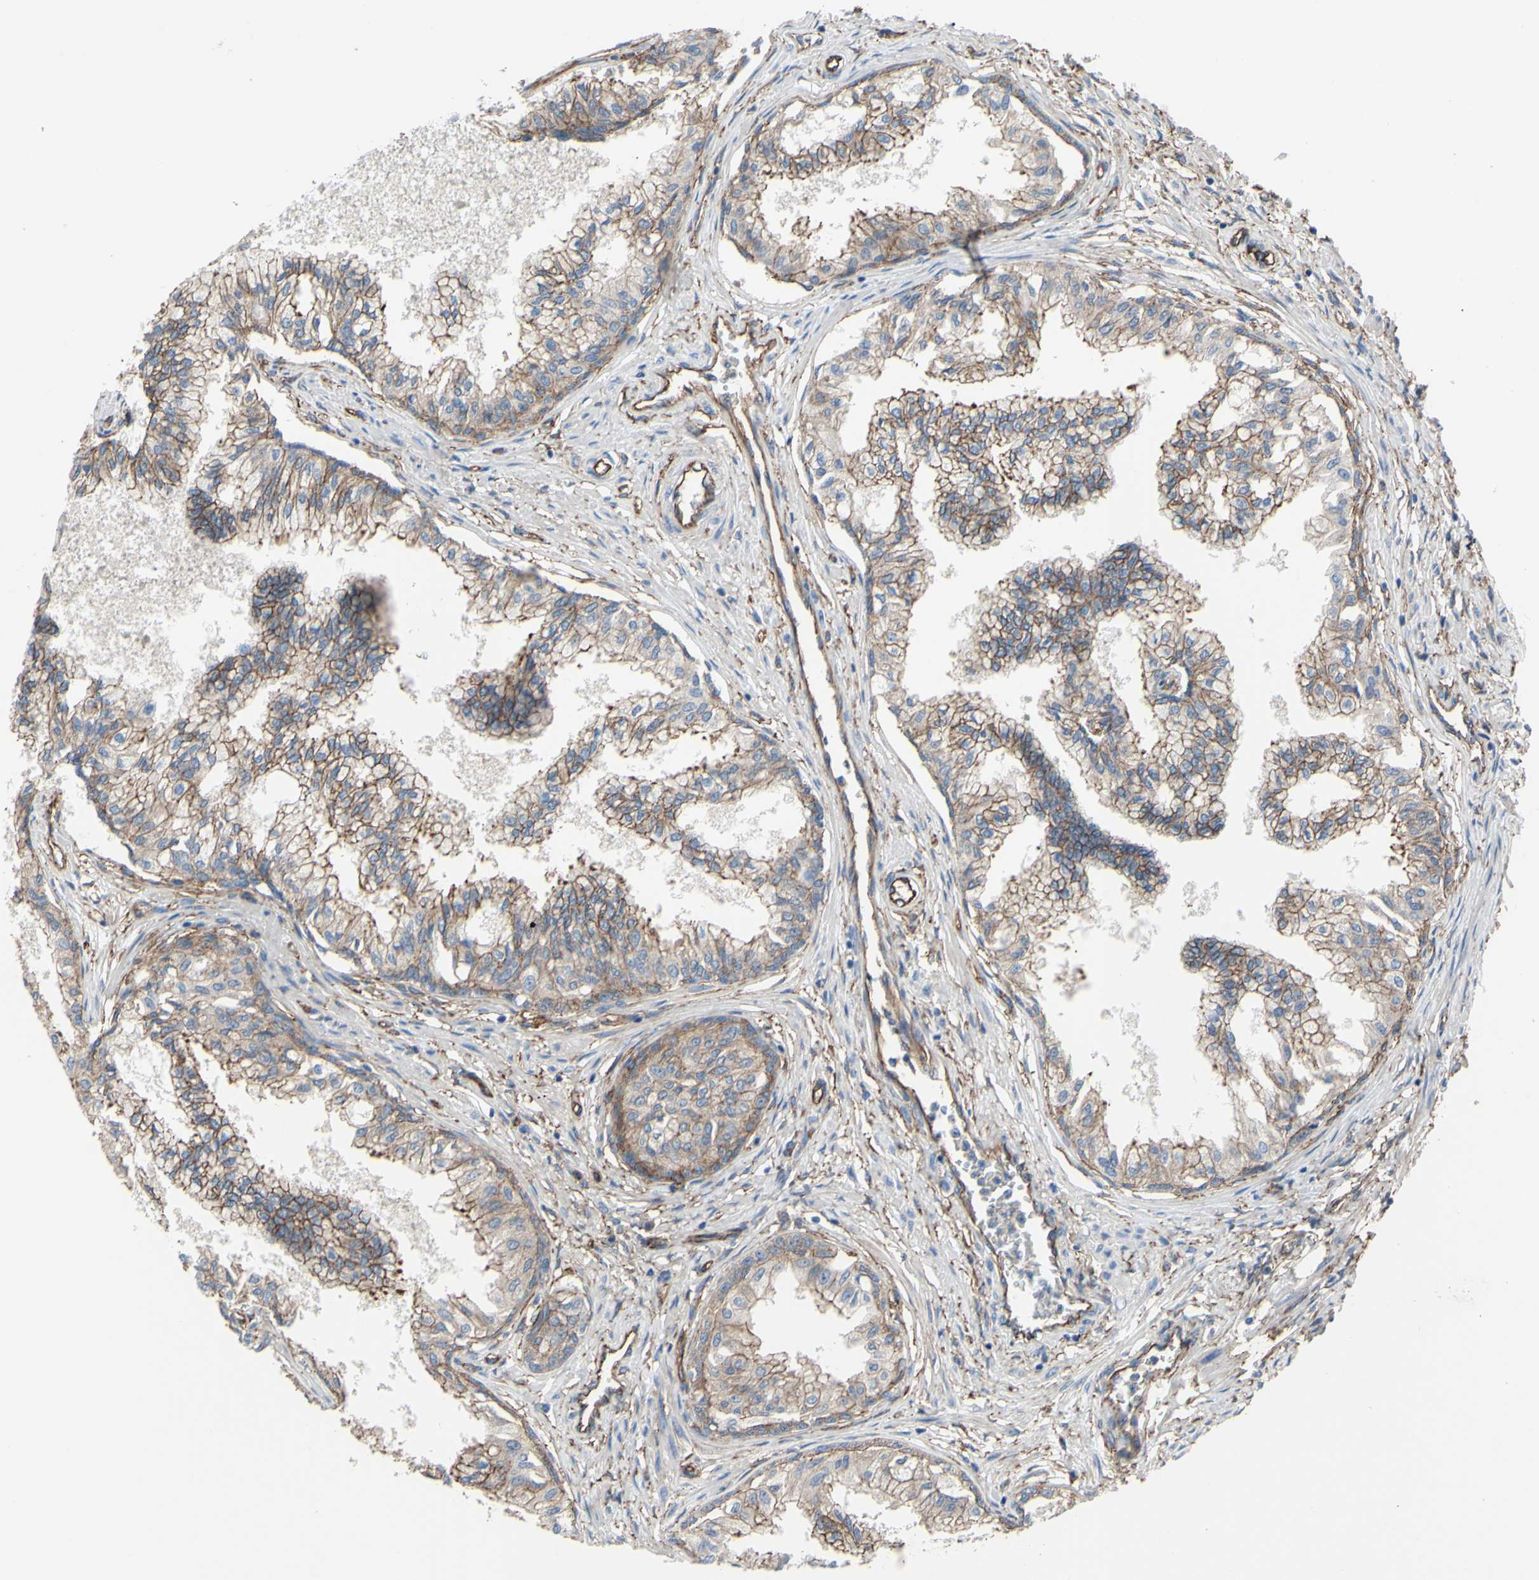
{"staining": {"intensity": "moderate", "quantity": ">75%", "location": "cytoplasmic/membranous"}, "tissue": "prostate", "cell_type": "Glandular cells", "image_type": "normal", "snomed": [{"axis": "morphology", "description": "Normal tissue, NOS"}, {"axis": "topography", "description": "Prostate"}, {"axis": "topography", "description": "Seminal veicle"}], "caption": "High-power microscopy captured an IHC photomicrograph of unremarkable prostate, revealing moderate cytoplasmic/membranous positivity in approximately >75% of glandular cells. Immunohistochemistry stains the protein of interest in brown and the nuclei are stained blue.", "gene": "TPBG", "patient": {"sex": "male", "age": 60}}